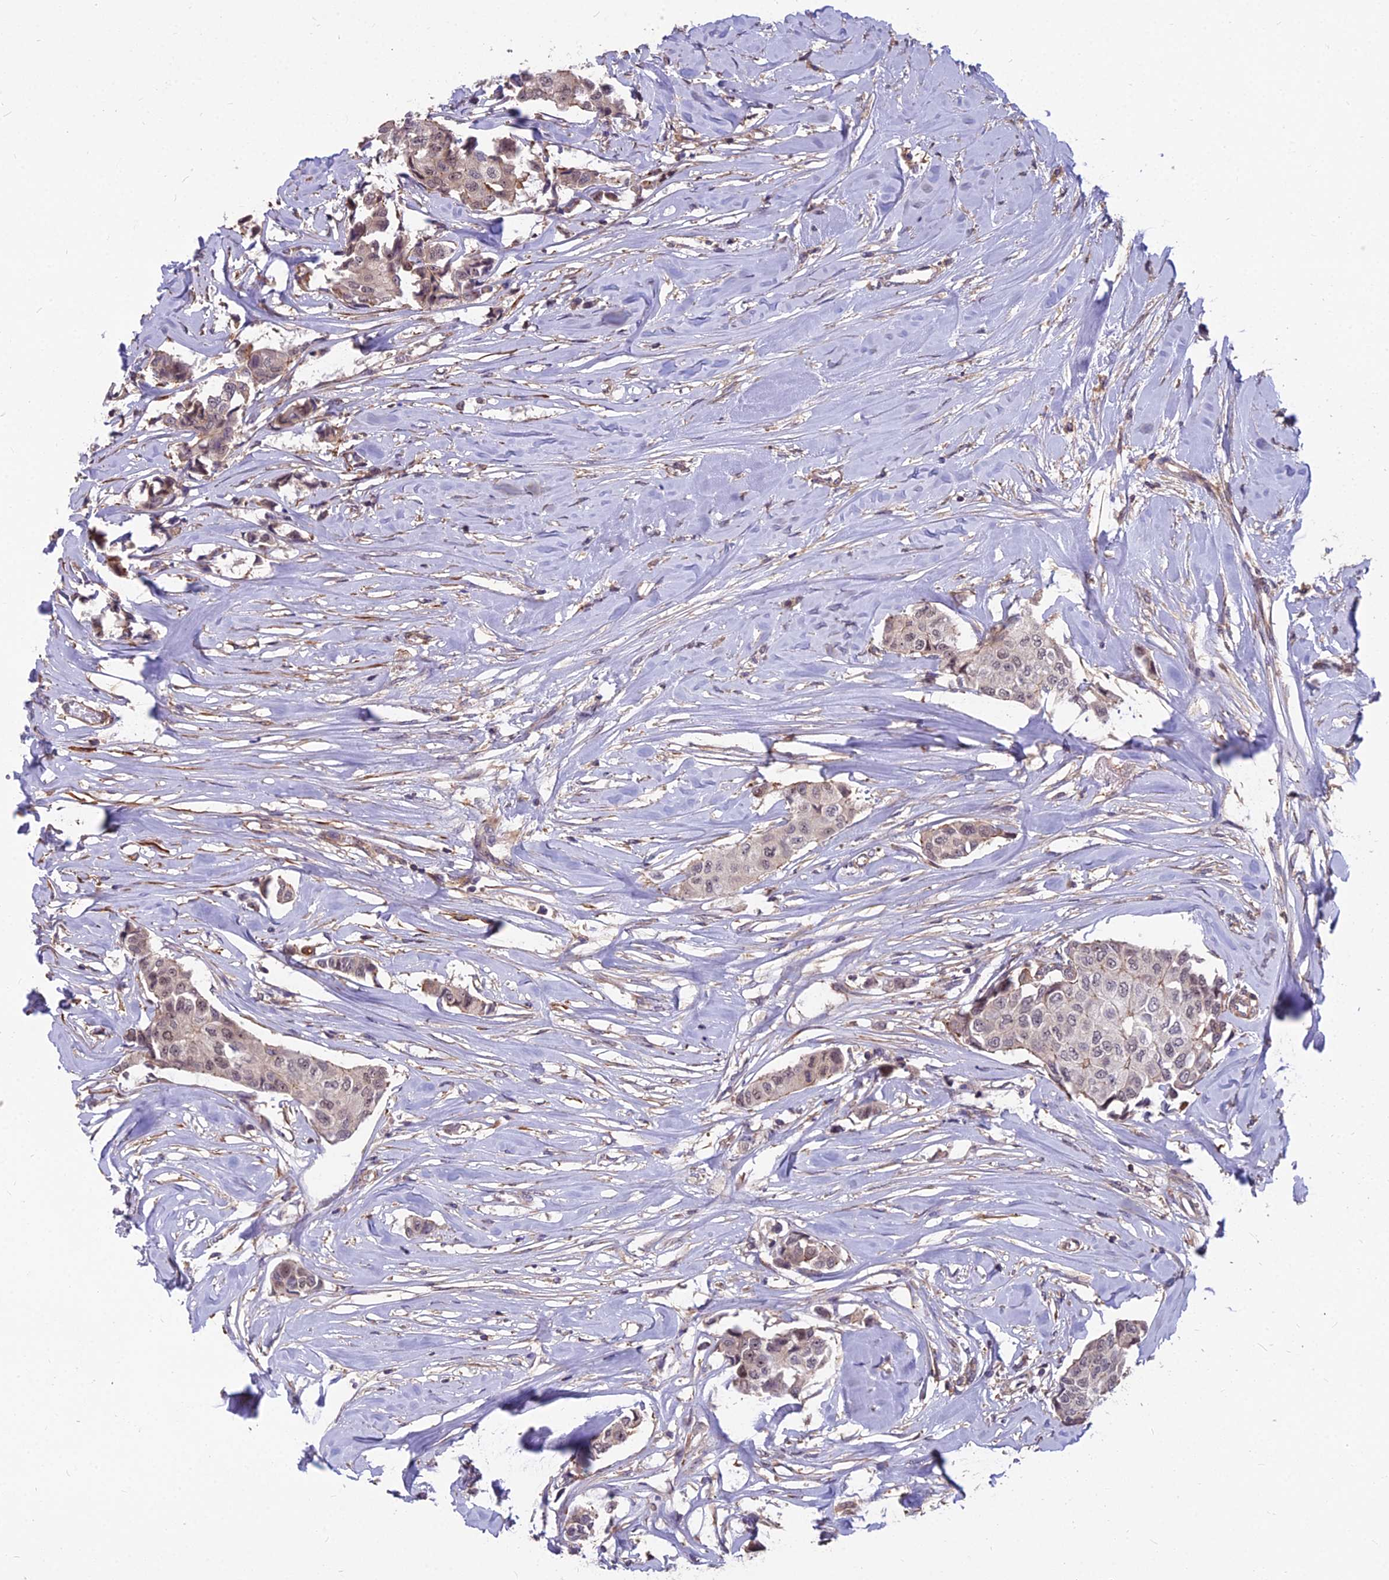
{"staining": {"intensity": "moderate", "quantity": "<25%", "location": "nuclear"}, "tissue": "breast cancer", "cell_type": "Tumor cells", "image_type": "cancer", "snomed": [{"axis": "morphology", "description": "Duct carcinoma"}, {"axis": "topography", "description": "Breast"}], "caption": "A high-resolution image shows immunohistochemistry (IHC) staining of breast cancer (infiltrating ductal carcinoma), which exhibits moderate nuclear staining in about <25% of tumor cells.", "gene": "TCEA3", "patient": {"sex": "female", "age": 80}}